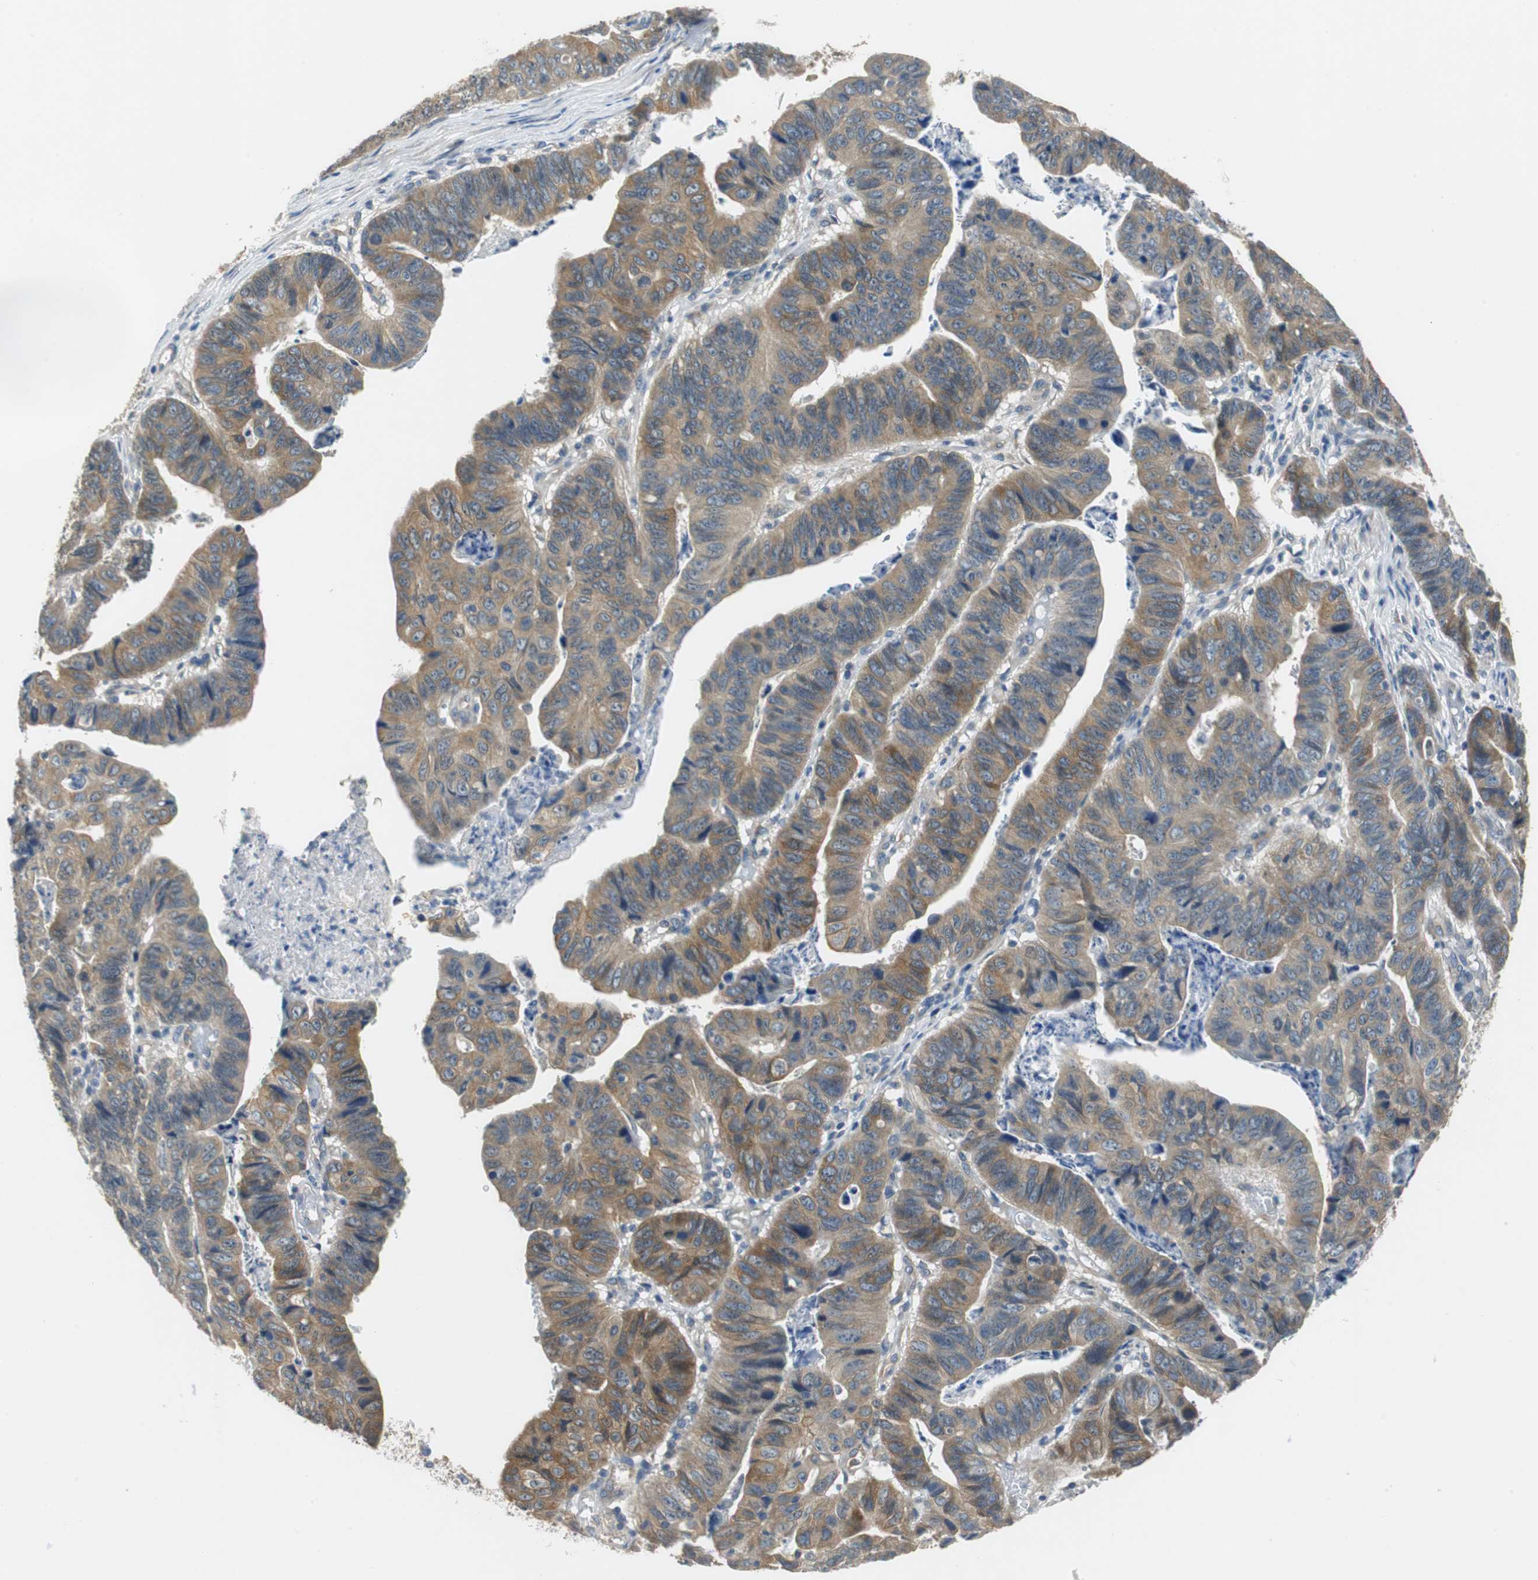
{"staining": {"intensity": "moderate", "quantity": ">75%", "location": "cytoplasmic/membranous"}, "tissue": "stomach cancer", "cell_type": "Tumor cells", "image_type": "cancer", "snomed": [{"axis": "morphology", "description": "Adenocarcinoma, NOS"}, {"axis": "topography", "description": "Stomach, lower"}], "caption": "Immunohistochemical staining of human stomach cancer demonstrates medium levels of moderate cytoplasmic/membranous protein positivity in approximately >75% of tumor cells.", "gene": "FADS2", "patient": {"sex": "male", "age": 77}}